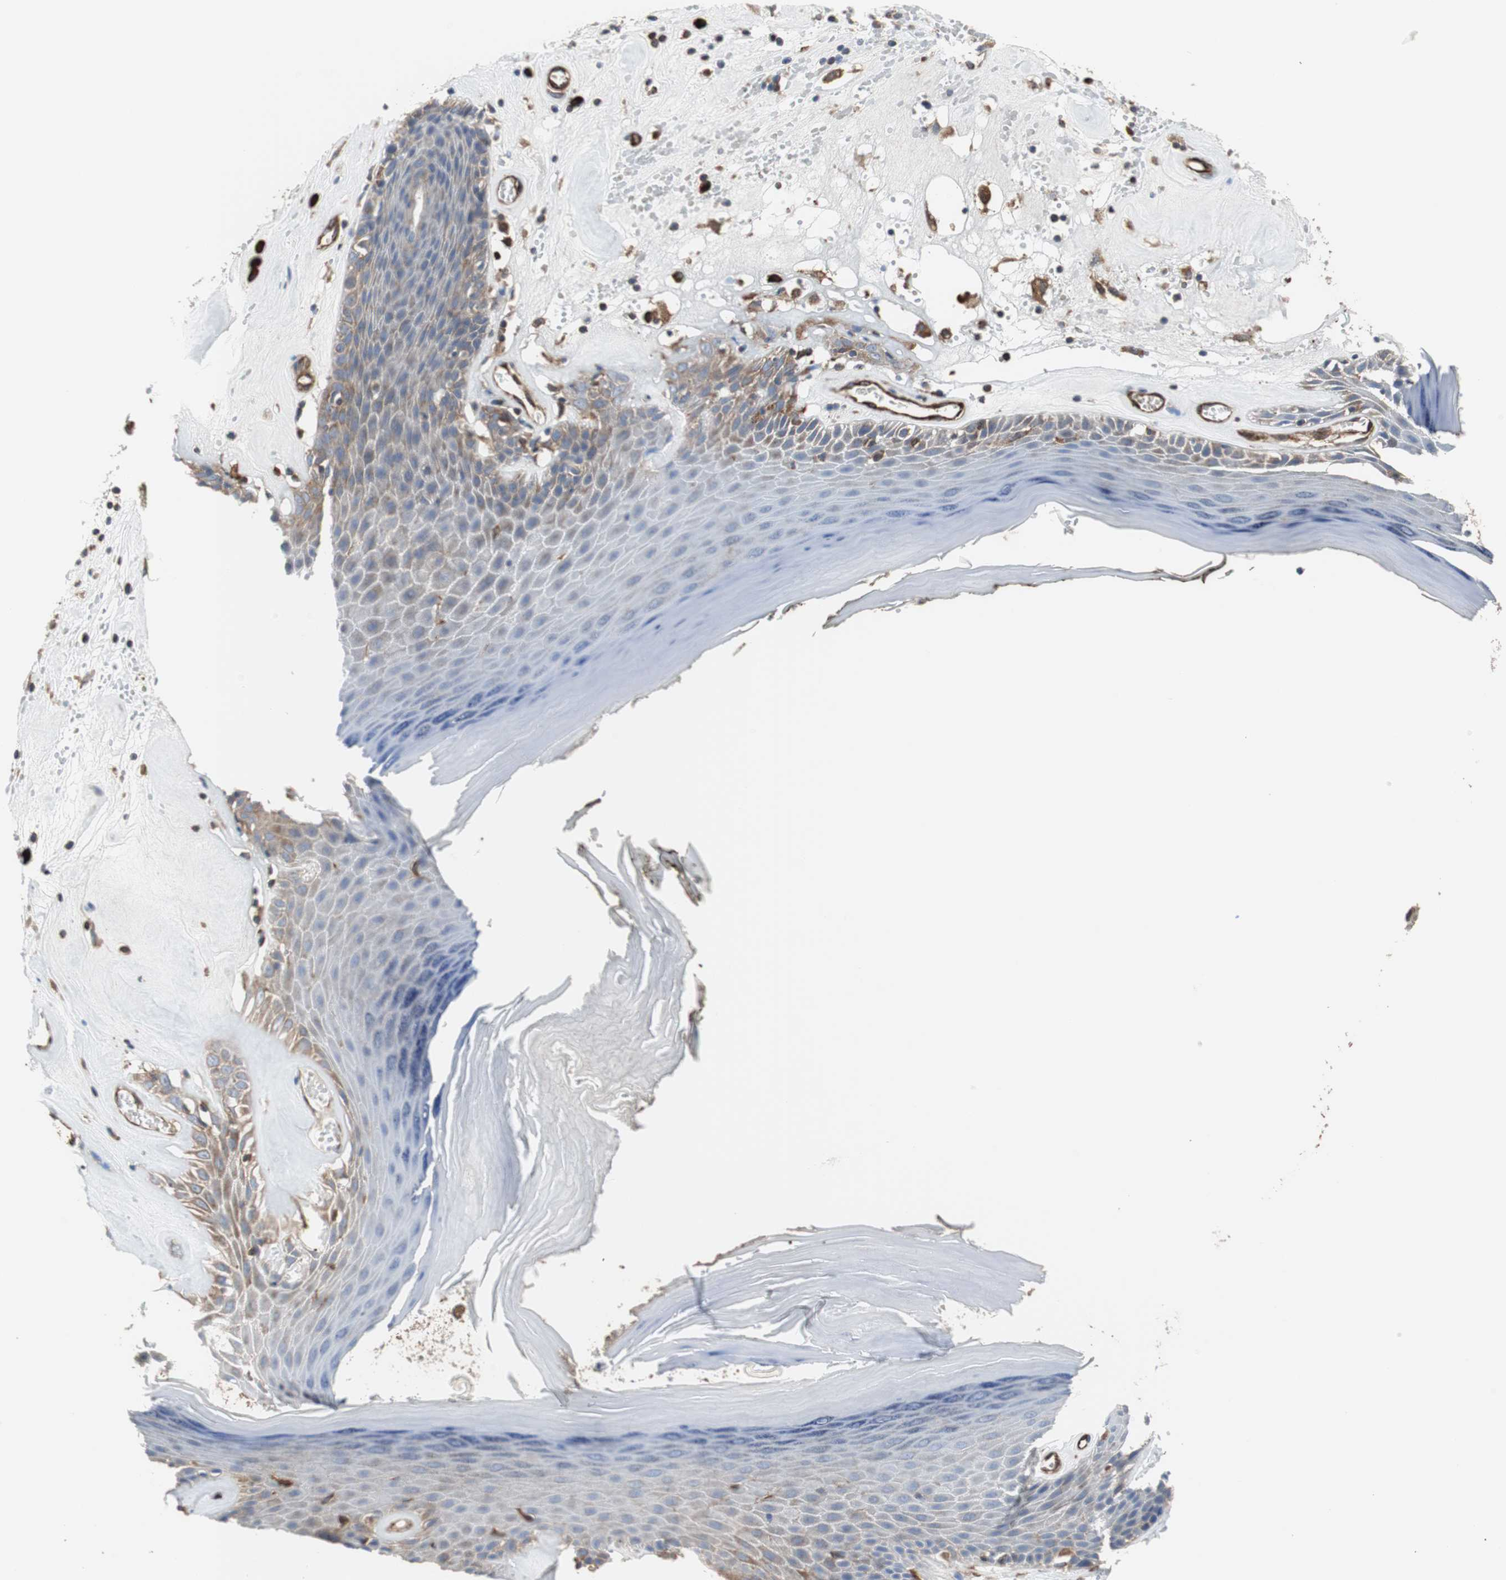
{"staining": {"intensity": "weak", "quantity": ">75%", "location": "cytoplasmic/membranous"}, "tissue": "skin", "cell_type": "Epidermal cells", "image_type": "normal", "snomed": [{"axis": "morphology", "description": "Normal tissue, NOS"}, {"axis": "morphology", "description": "Inflammation, NOS"}, {"axis": "topography", "description": "Vulva"}], "caption": "Immunohistochemistry (DAB (3,3'-diaminobenzidine)) staining of benign human skin shows weak cytoplasmic/membranous protein expression in approximately >75% of epidermal cells. Ihc stains the protein in brown and the nuclei are stained blue.", "gene": "PLCG2", "patient": {"sex": "female", "age": 84}}